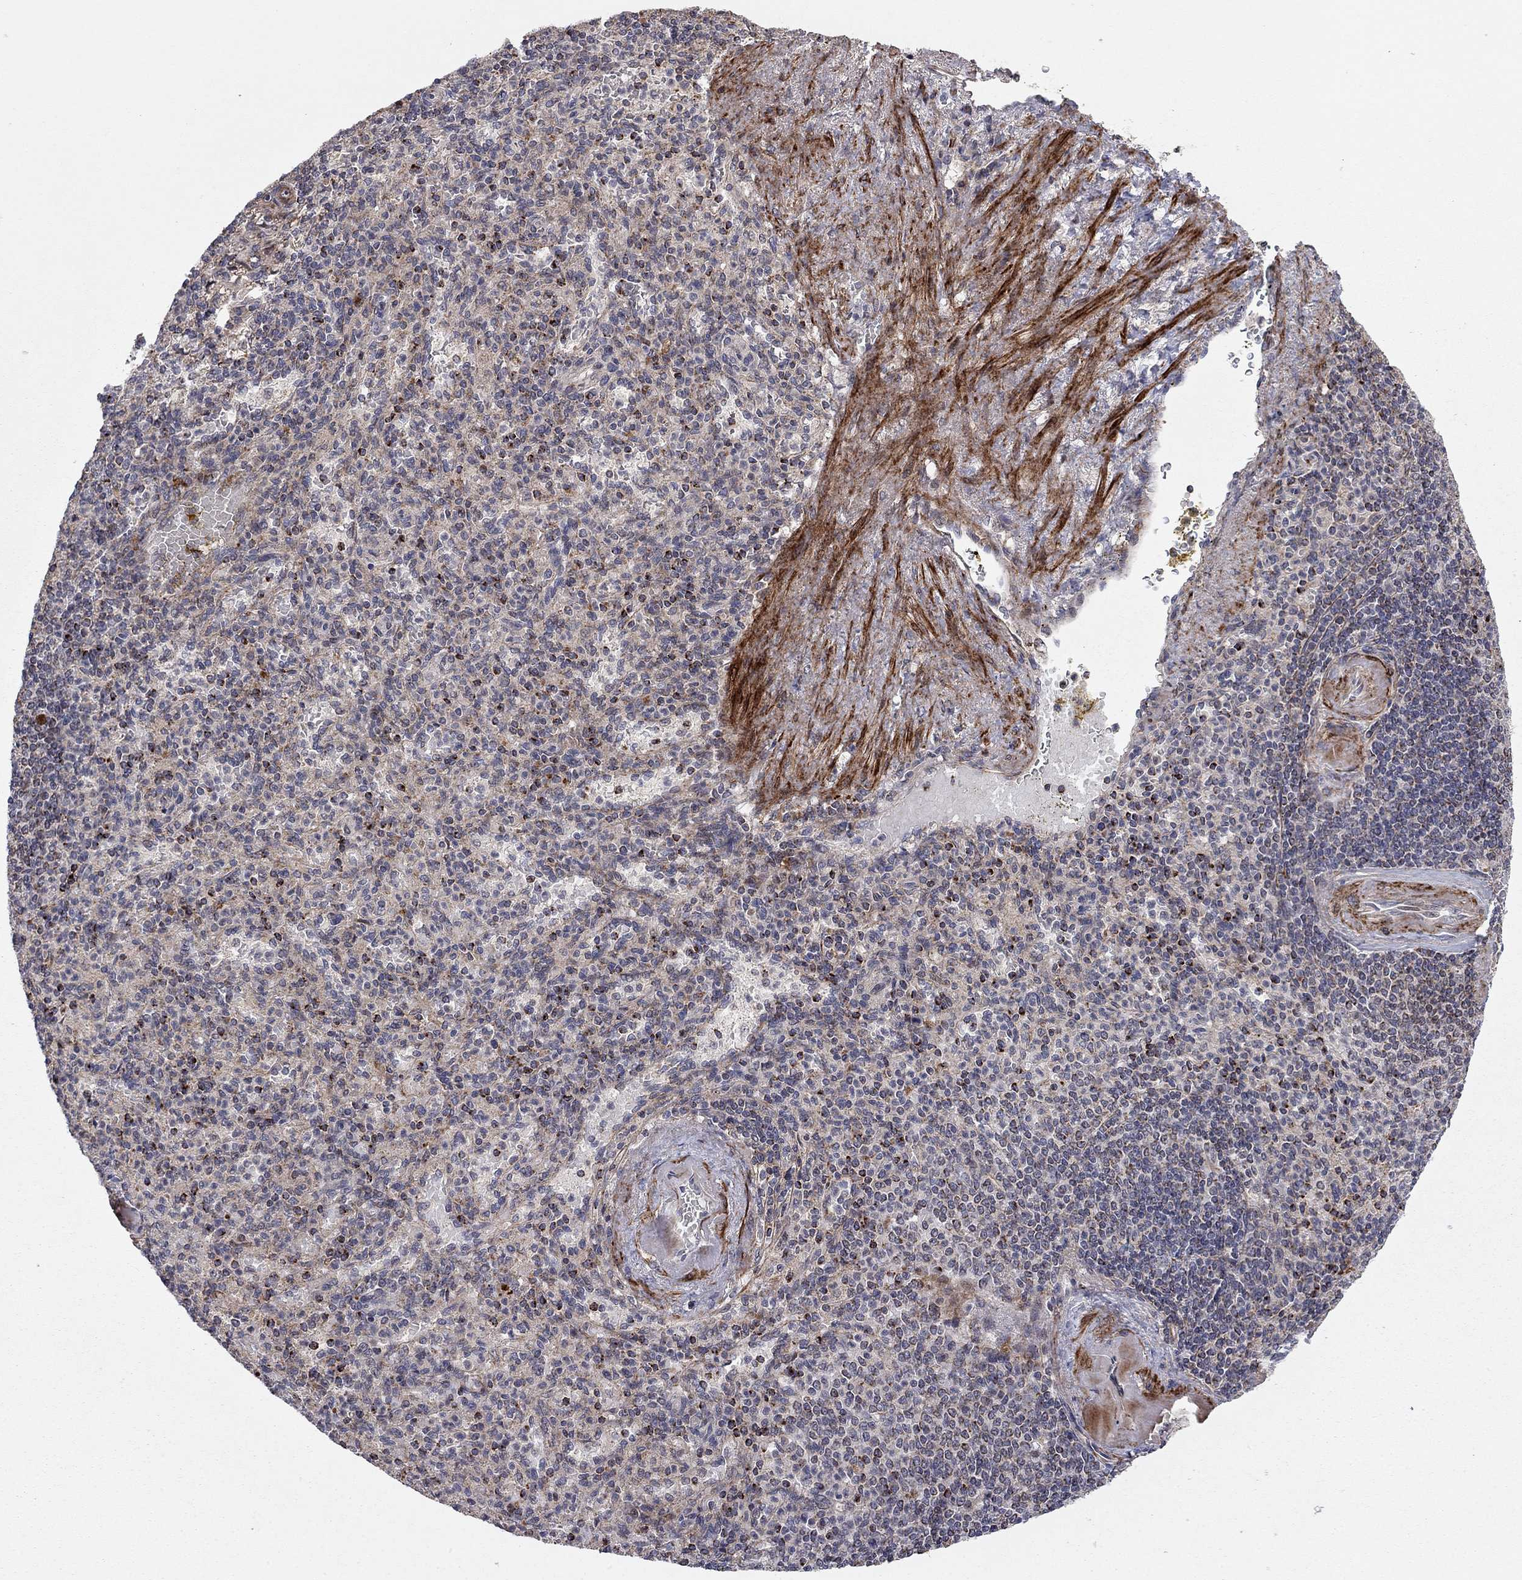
{"staining": {"intensity": "strong", "quantity": "<25%", "location": "cytoplasmic/membranous"}, "tissue": "spleen", "cell_type": "Cells in red pulp", "image_type": "normal", "snomed": [{"axis": "morphology", "description": "Normal tissue, NOS"}, {"axis": "topography", "description": "Spleen"}], "caption": "Strong cytoplasmic/membranous staining is seen in approximately <25% of cells in red pulp in benign spleen. The staining was performed using DAB, with brown indicating positive protein expression. Nuclei are stained blue with hematoxylin.", "gene": "IDS", "patient": {"sex": "female", "age": 74}}